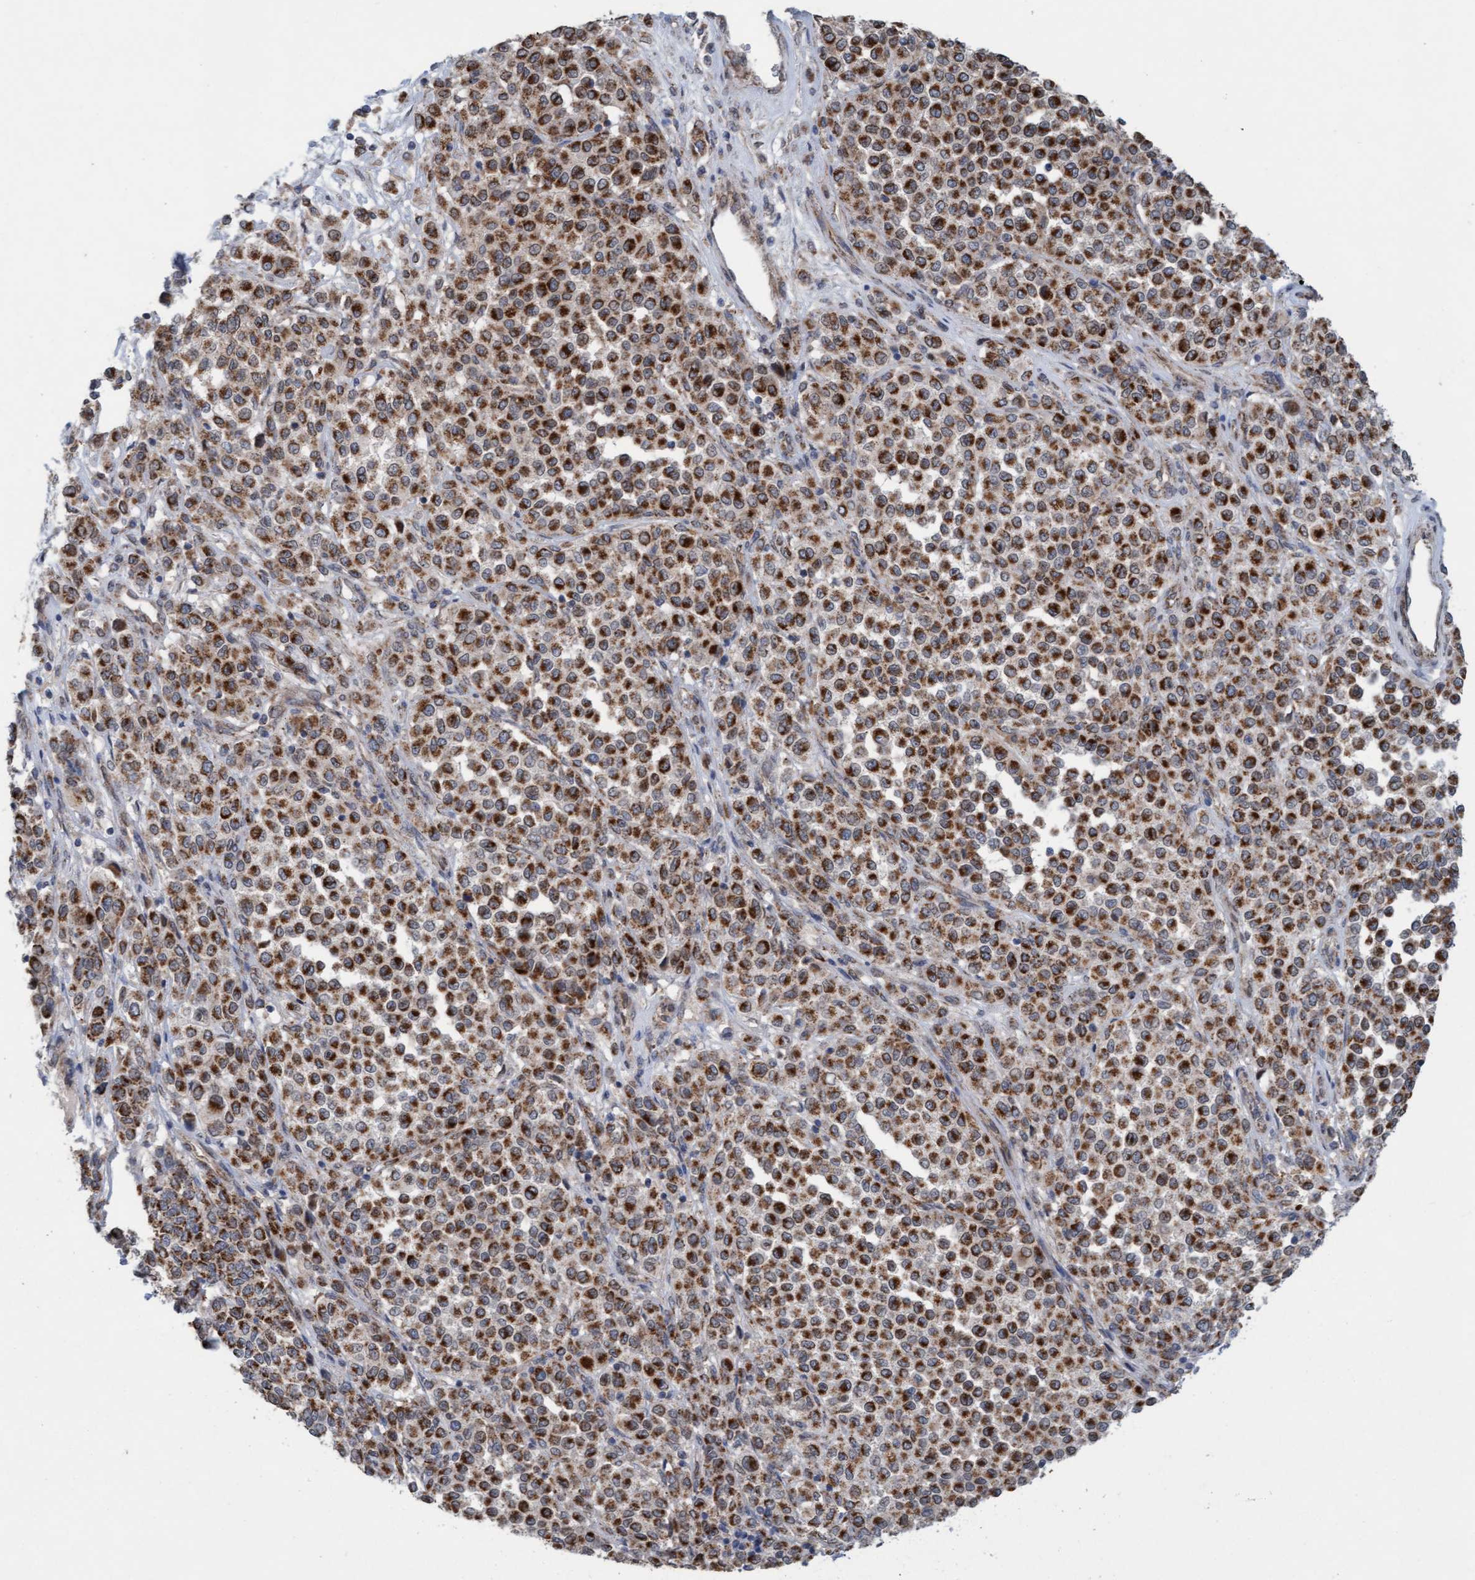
{"staining": {"intensity": "strong", "quantity": ">75%", "location": "cytoplasmic/membranous"}, "tissue": "melanoma", "cell_type": "Tumor cells", "image_type": "cancer", "snomed": [{"axis": "morphology", "description": "Malignant melanoma, Metastatic site"}, {"axis": "topography", "description": "Pancreas"}], "caption": "Melanoma stained with a brown dye shows strong cytoplasmic/membranous positive positivity in about >75% of tumor cells.", "gene": "MRPS23", "patient": {"sex": "female", "age": 30}}